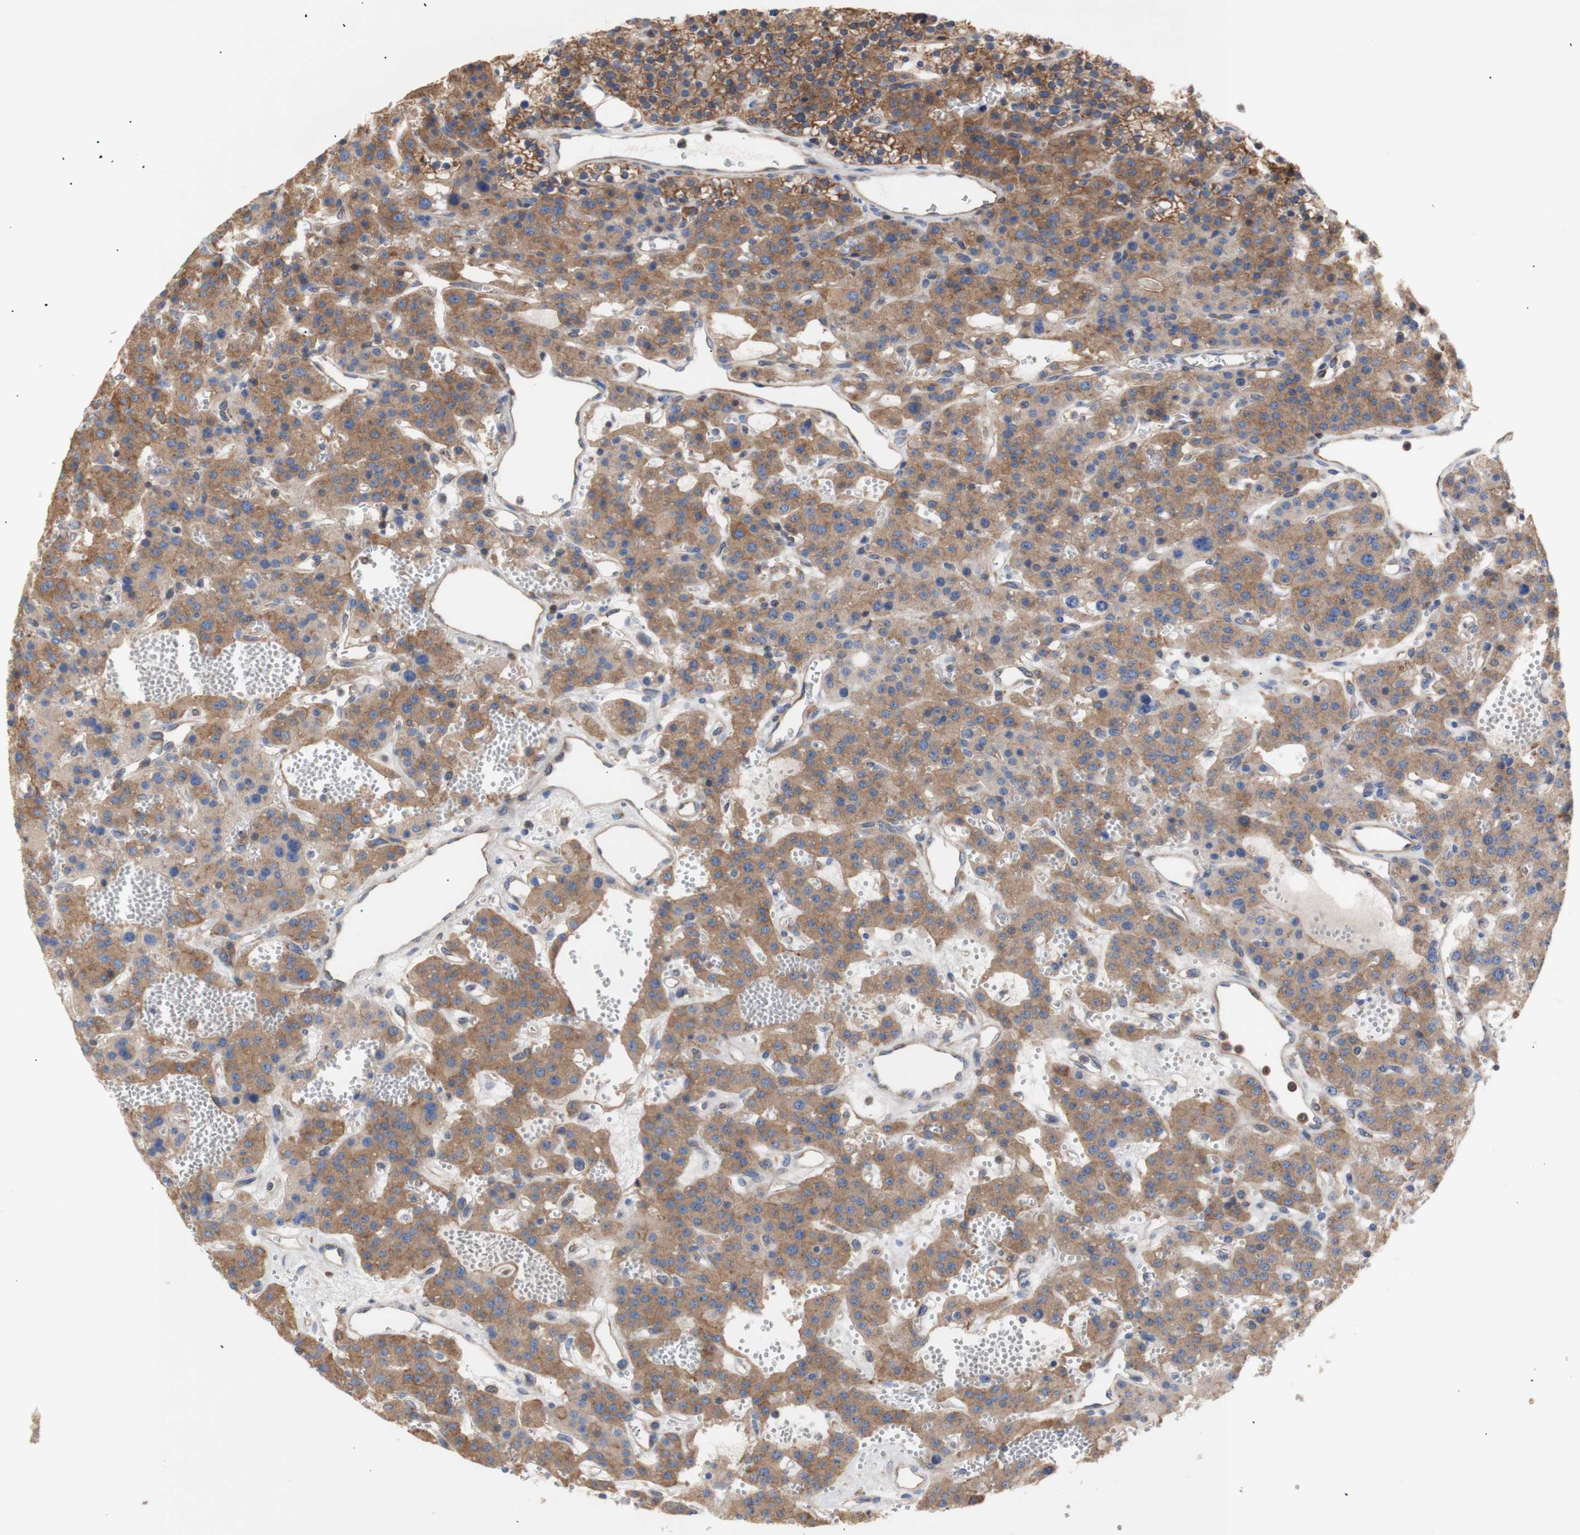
{"staining": {"intensity": "moderate", "quantity": ">75%", "location": "cytoplasmic/membranous"}, "tissue": "parathyroid gland", "cell_type": "Glandular cells", "image_type": "normal", "snomed": [{"axis": "morphology", "description": "Normal tissue, NOS"}, {"axis": "morphology", "description": "Adenoma, NOS"}, {"axis": "topography", "description": "Parathyroid gland"}], "caption": "Human parathyroid gland stained with a brown dye demonstrates moderate cytoplasmic/membranous positive positivity in approximately >75% of glandular cells.", "gene": "IKBKG", "patient": {"sex": "female", "age": 81}}